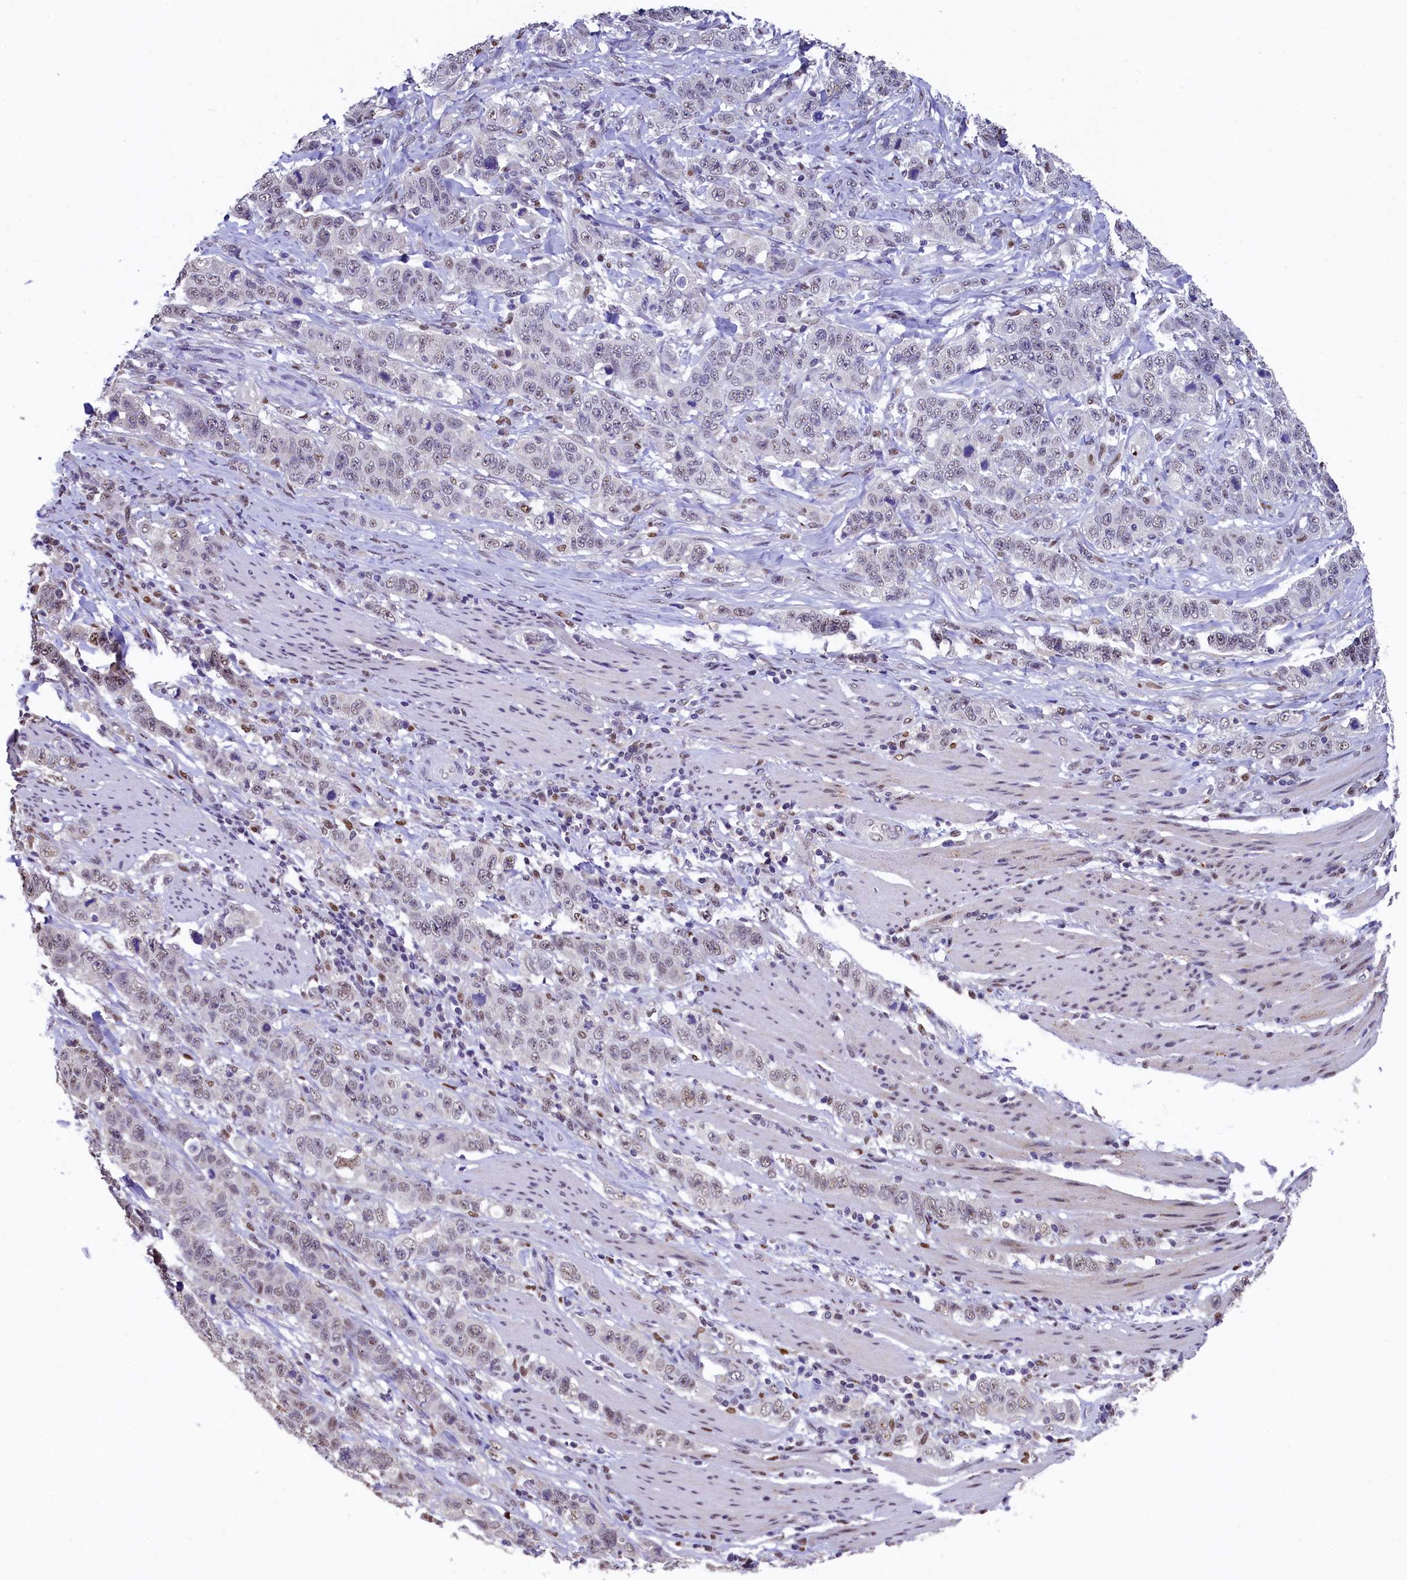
{"staining": {"intensity": "weak", "quantity": "<25%", "location": "nuclear"}, "tissue": "stomach cancer", "cell_type": "Tumor cells", "image_type": "cancer", "snomed": [{"axis": "morphology", "description": "Adenocarcinoma, NOS"}, {"axis": "topography", "description": "Stomach"}], "caption": "Photomicrograph shows no protein expression in tumor cells of stomach cancer (adenocarcinoma) tissue.", "gene": "HECTD4", "patient": {"sex": "male", "age": 48}}